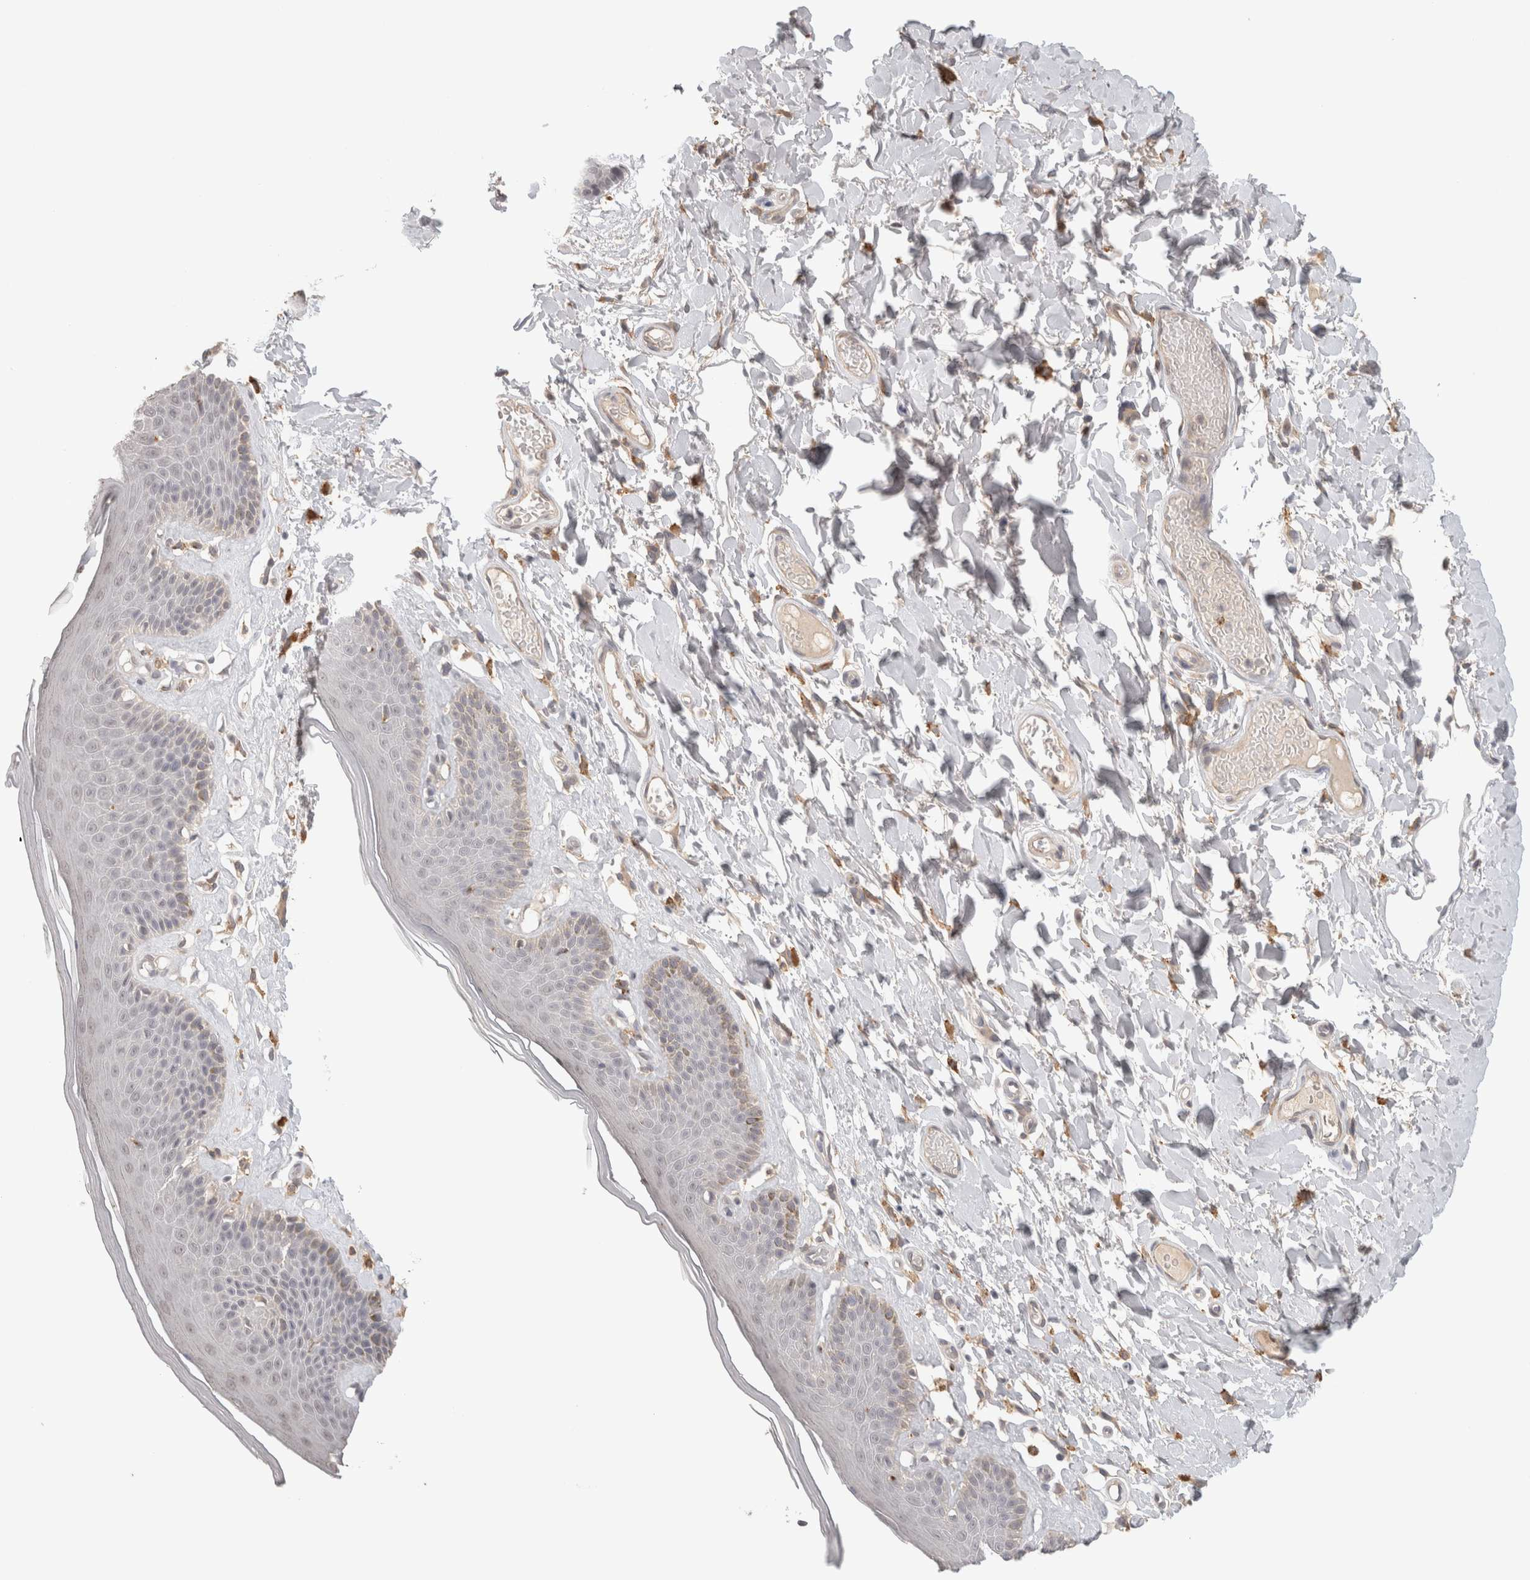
{"staining": {"intensity": "weak", "quantity": "<25%", "location": "cytoplasmic/membranous"}, "tissue": "skin", "cell_type": "Epidermal cells", "image_type": "normal", "snomed": [{"axis": "morphology", "description": "Normal tissue, NOS"}, {"axis": "topography", "description": "Vulva"}], "caption": "The micrograph demonstrates no significant expression in epidermal cells of skin.", "gene": "HAVCR2", "patient": {"sex": "female", "age": 73}}